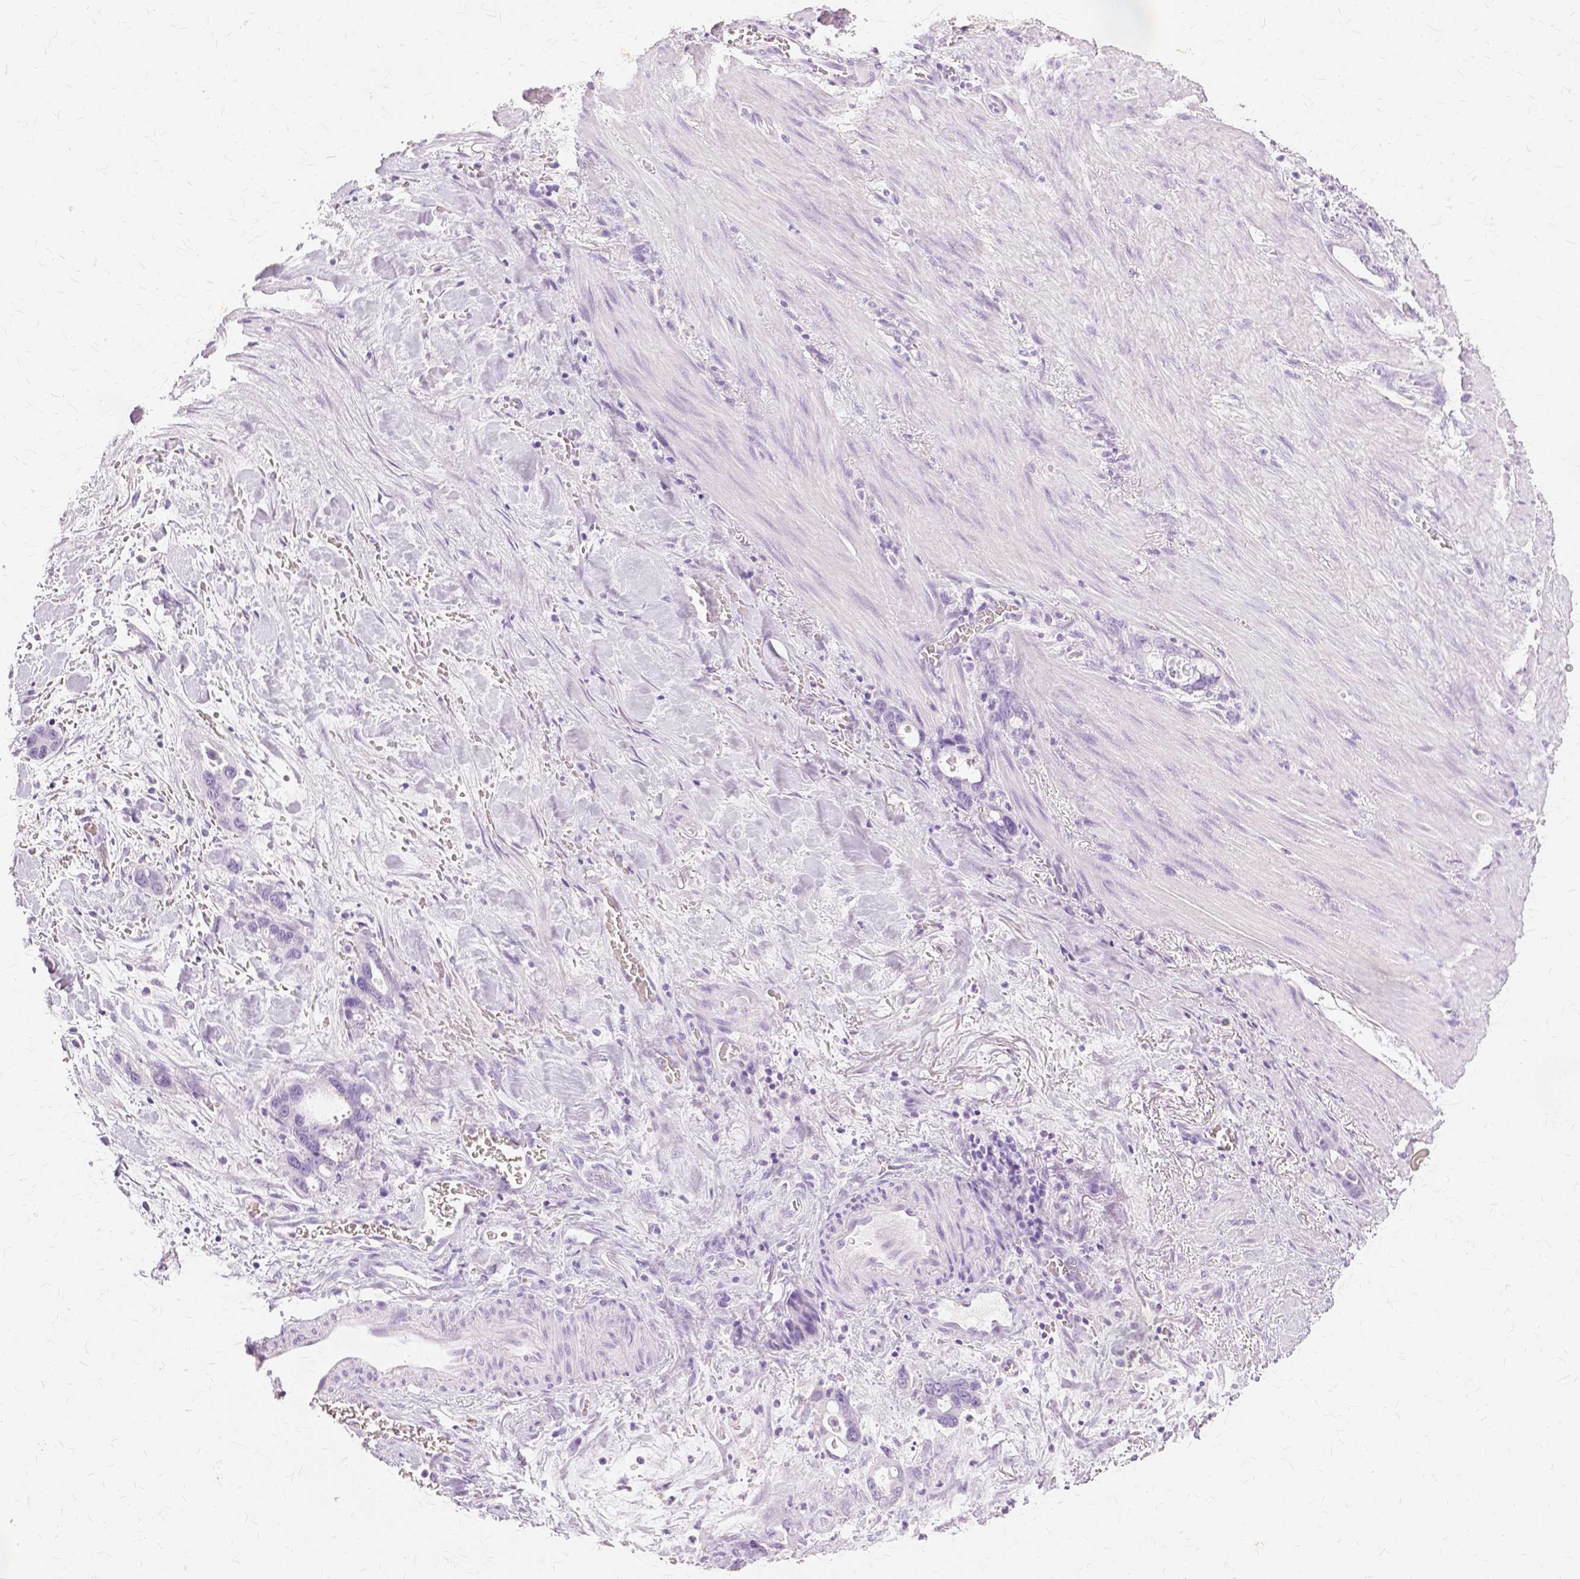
{"staining": {"intensity": "negative", "quantity": "none", "location": "none"}, "tissue": "stomach cancer", "cell_type": "Tumor cells", "image_type": "cancer", "snomed": [{"axis": "morphology", "description": "Normal tissue, NOS"}, {"axis": "morphology", "description": "Adenocarcinoma, NOS"}, {"axis": "topography", "description": "Esophagus"}, {"axis": "topography", "description": "Stomach, upper"}], "caption": "The image displays no significant positivity in tumor cells of stomach cancer.", "gene": "TGM1", "patient": {"sex": "male", "age": 74}}